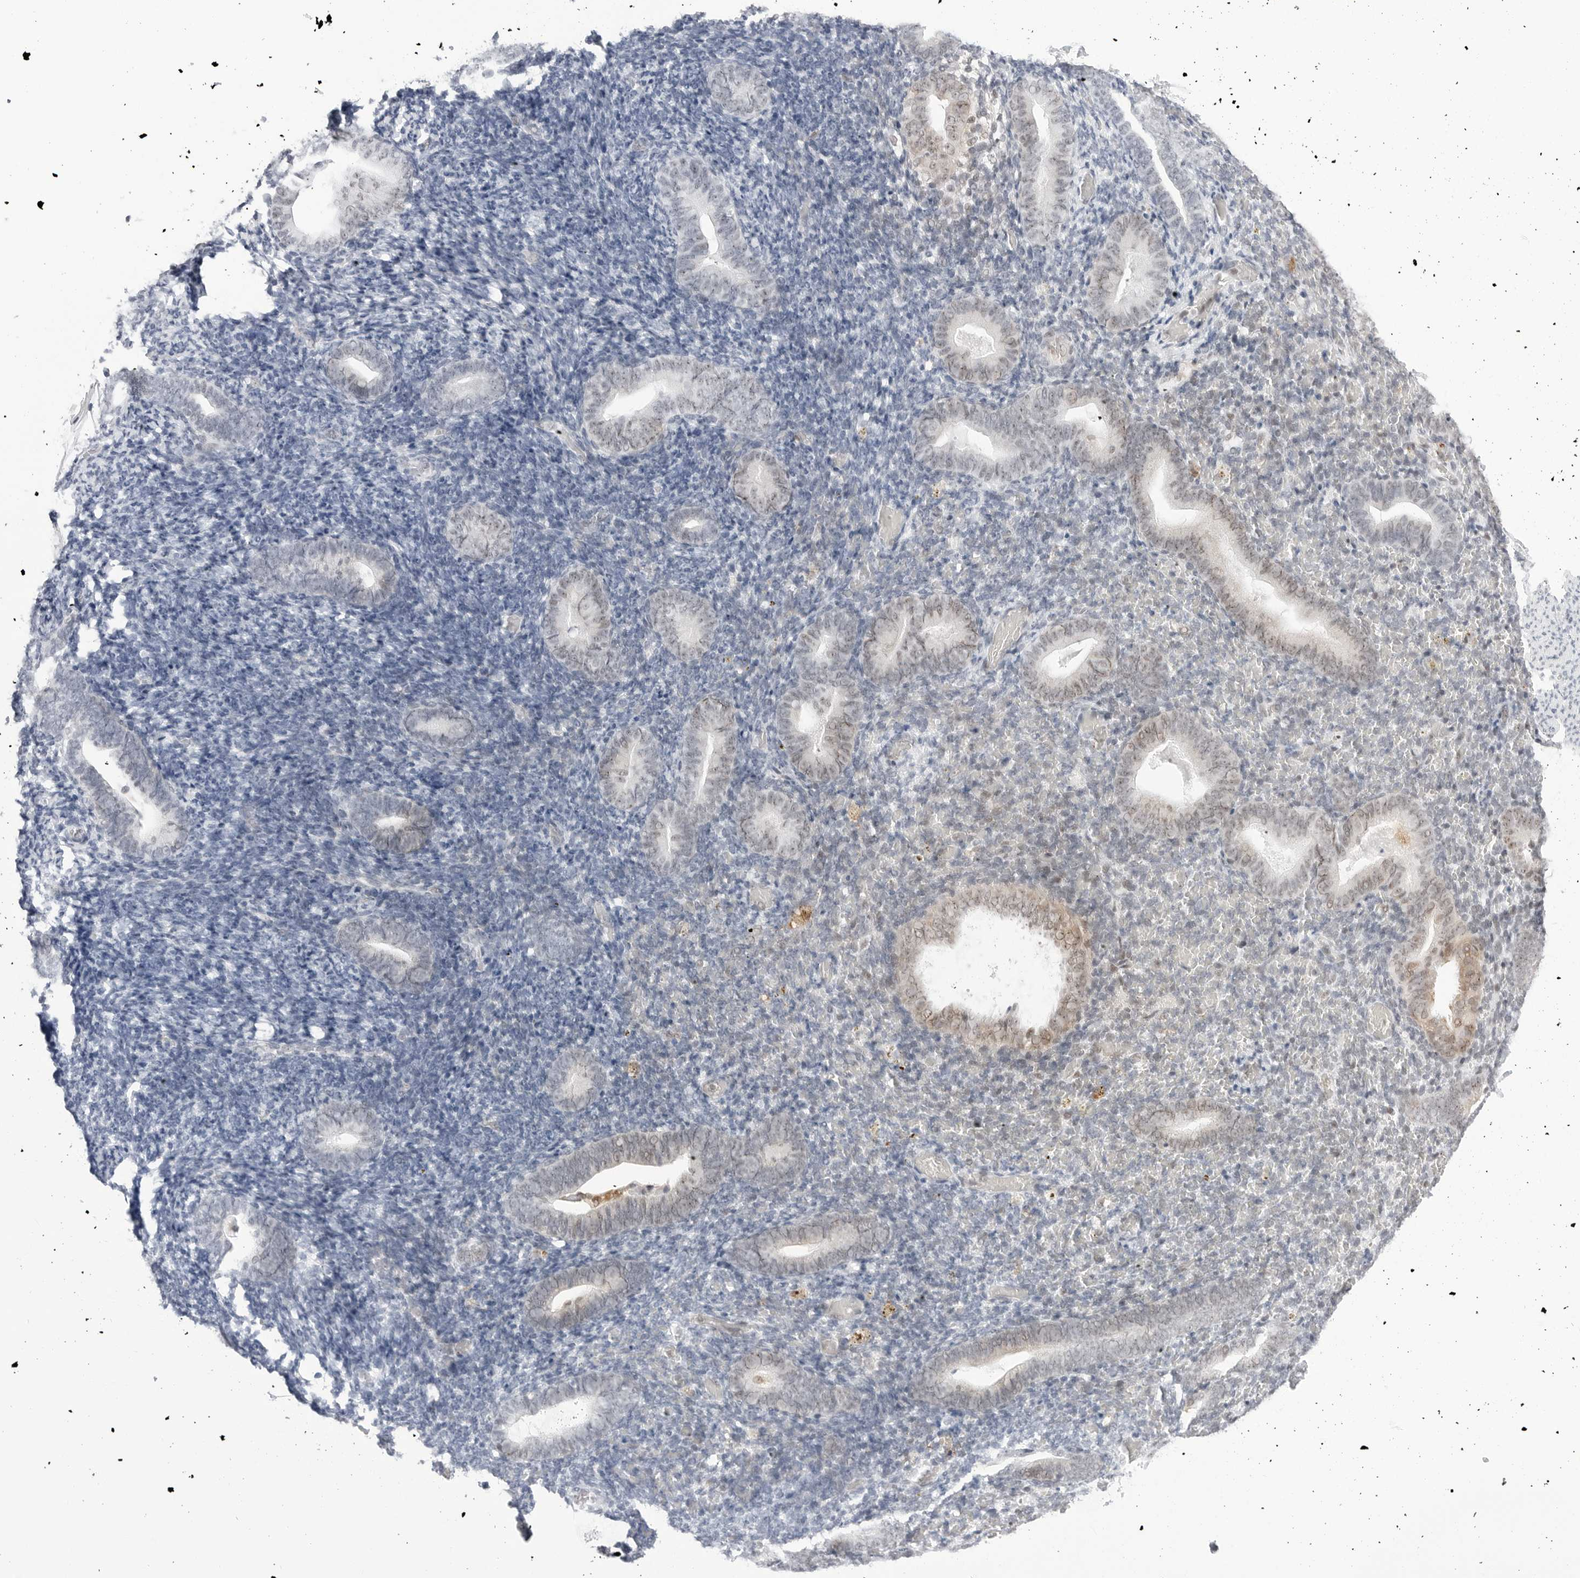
{"staining": {"intensity": "negative", "quantity": "none", "location": "none"}, "tissue": "endometrium", "cell_type": "Cells in endometrial stroma", "image_type": "normal", "snomed": [{"axis": "morphology", "description": "Normal tissue, NOS"}, {"axis": "topography", "description": "Endometrium"}], "caption": "This micrograph is of normal endometrium stained with immunohistochemistry to label a protein in brown with the nuclei are counter-stained blue. There is no positivity in cells in endometrial stroma. The staining was performed using DAB (3,3'-diaminobenzidine) to visualize the protein expression in brown, while the nuclei were stained in blue with hematoxylin (Magnification: 20x).", "gene": "C1orf162", "patient": {"sex": "female", "age": 51}}